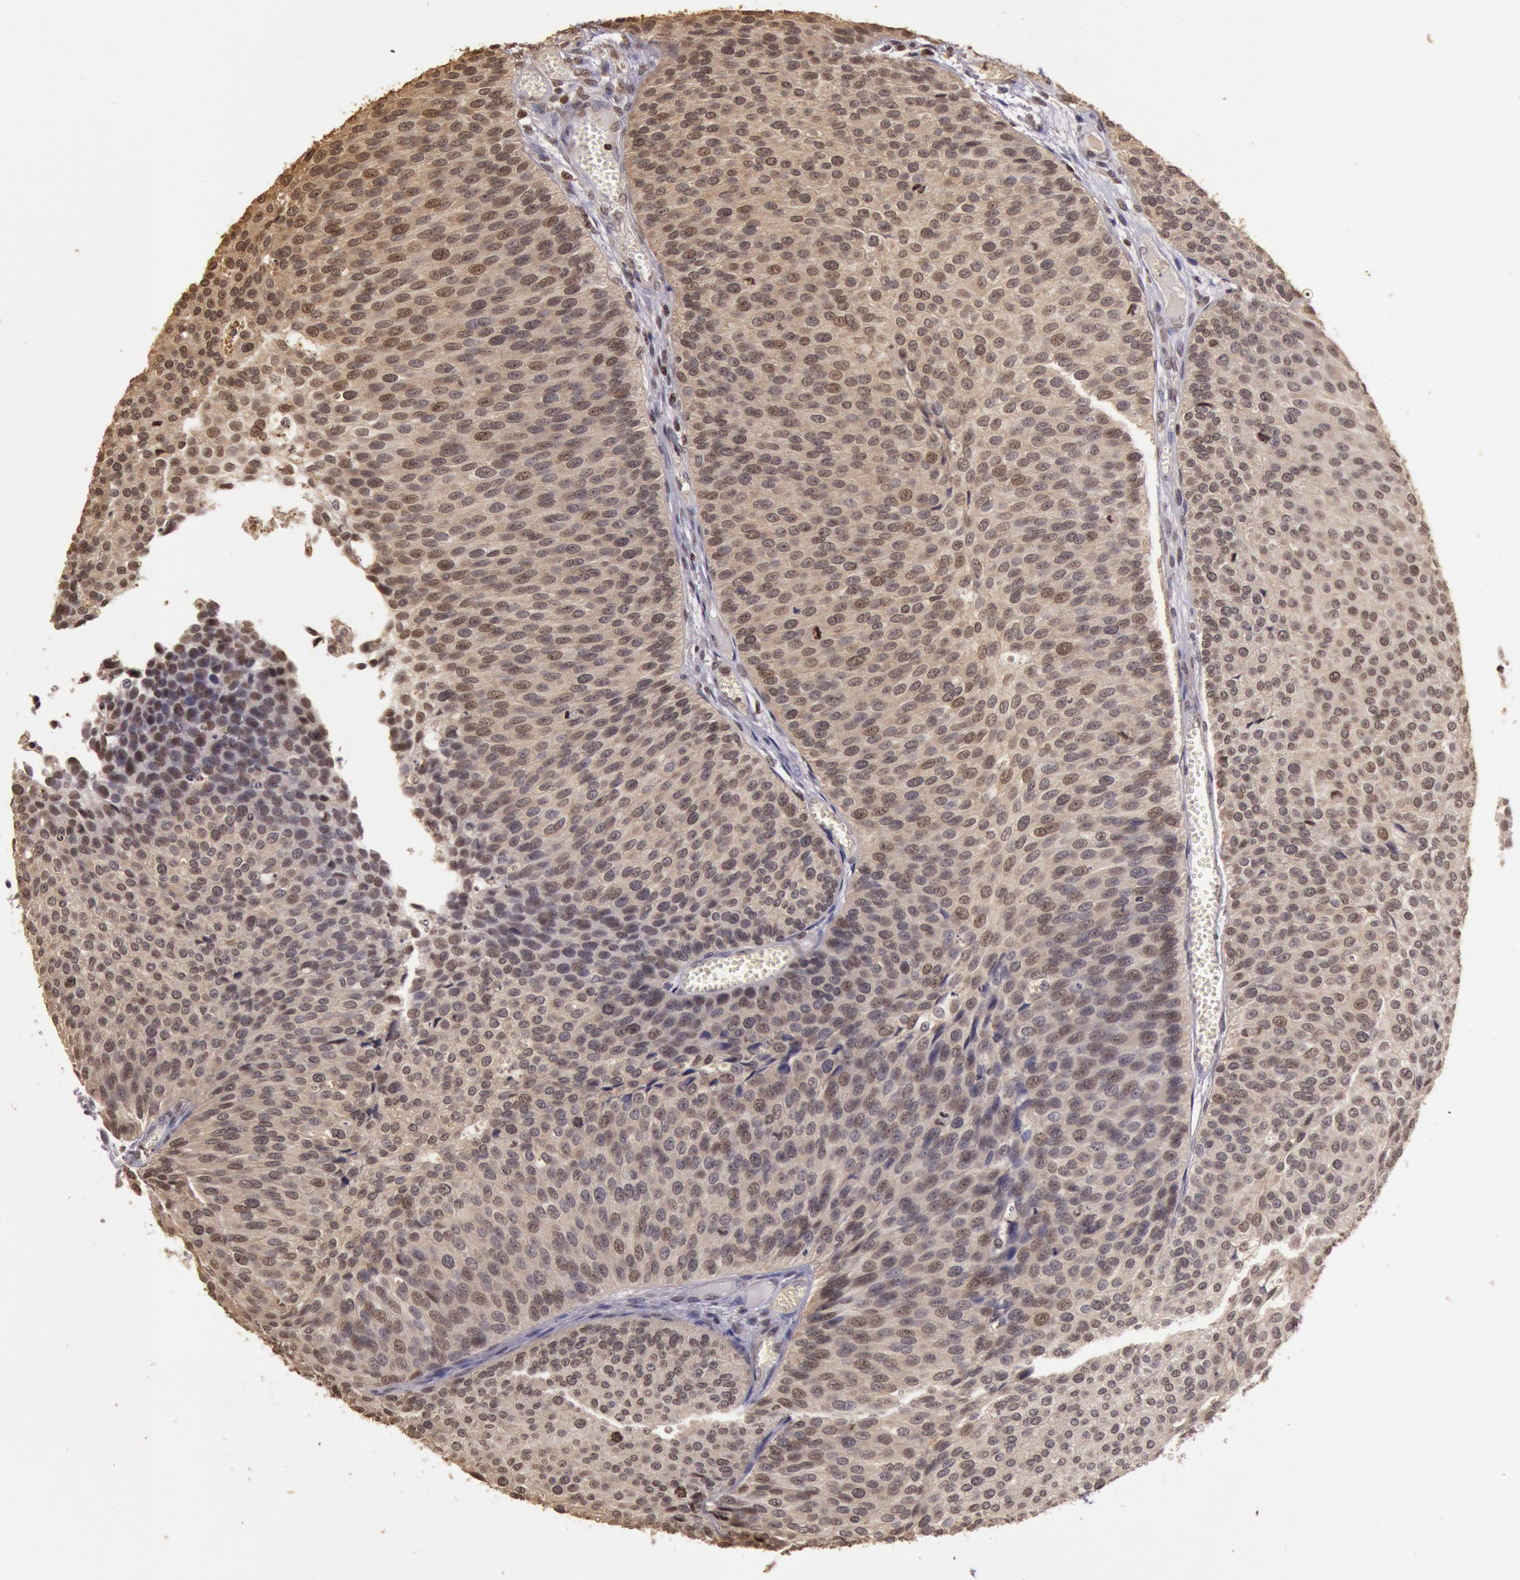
{"staining": {"intensity": "weak", "quantity": ">75%", "location": "cytoplasmic/membranous,nuclear"}, "tissue": "urothelial cancer", "cell_type": "Tumor cells", "image_type": "cancer", "snomed": [{"axis": "morphology", "description": "Urothelial carcinoma, Low grade"}, {"axis": "topography", "description": "Urinary bladder"}], "caption": "Urothelial cancer was stained to show a protein in brown. There is low levels of weak cytoplasmic/membranous and nuclear staining in about >75% of tumor cells.", "gene": "SOD1", "patient": {"sex": "male", "age": 84}}